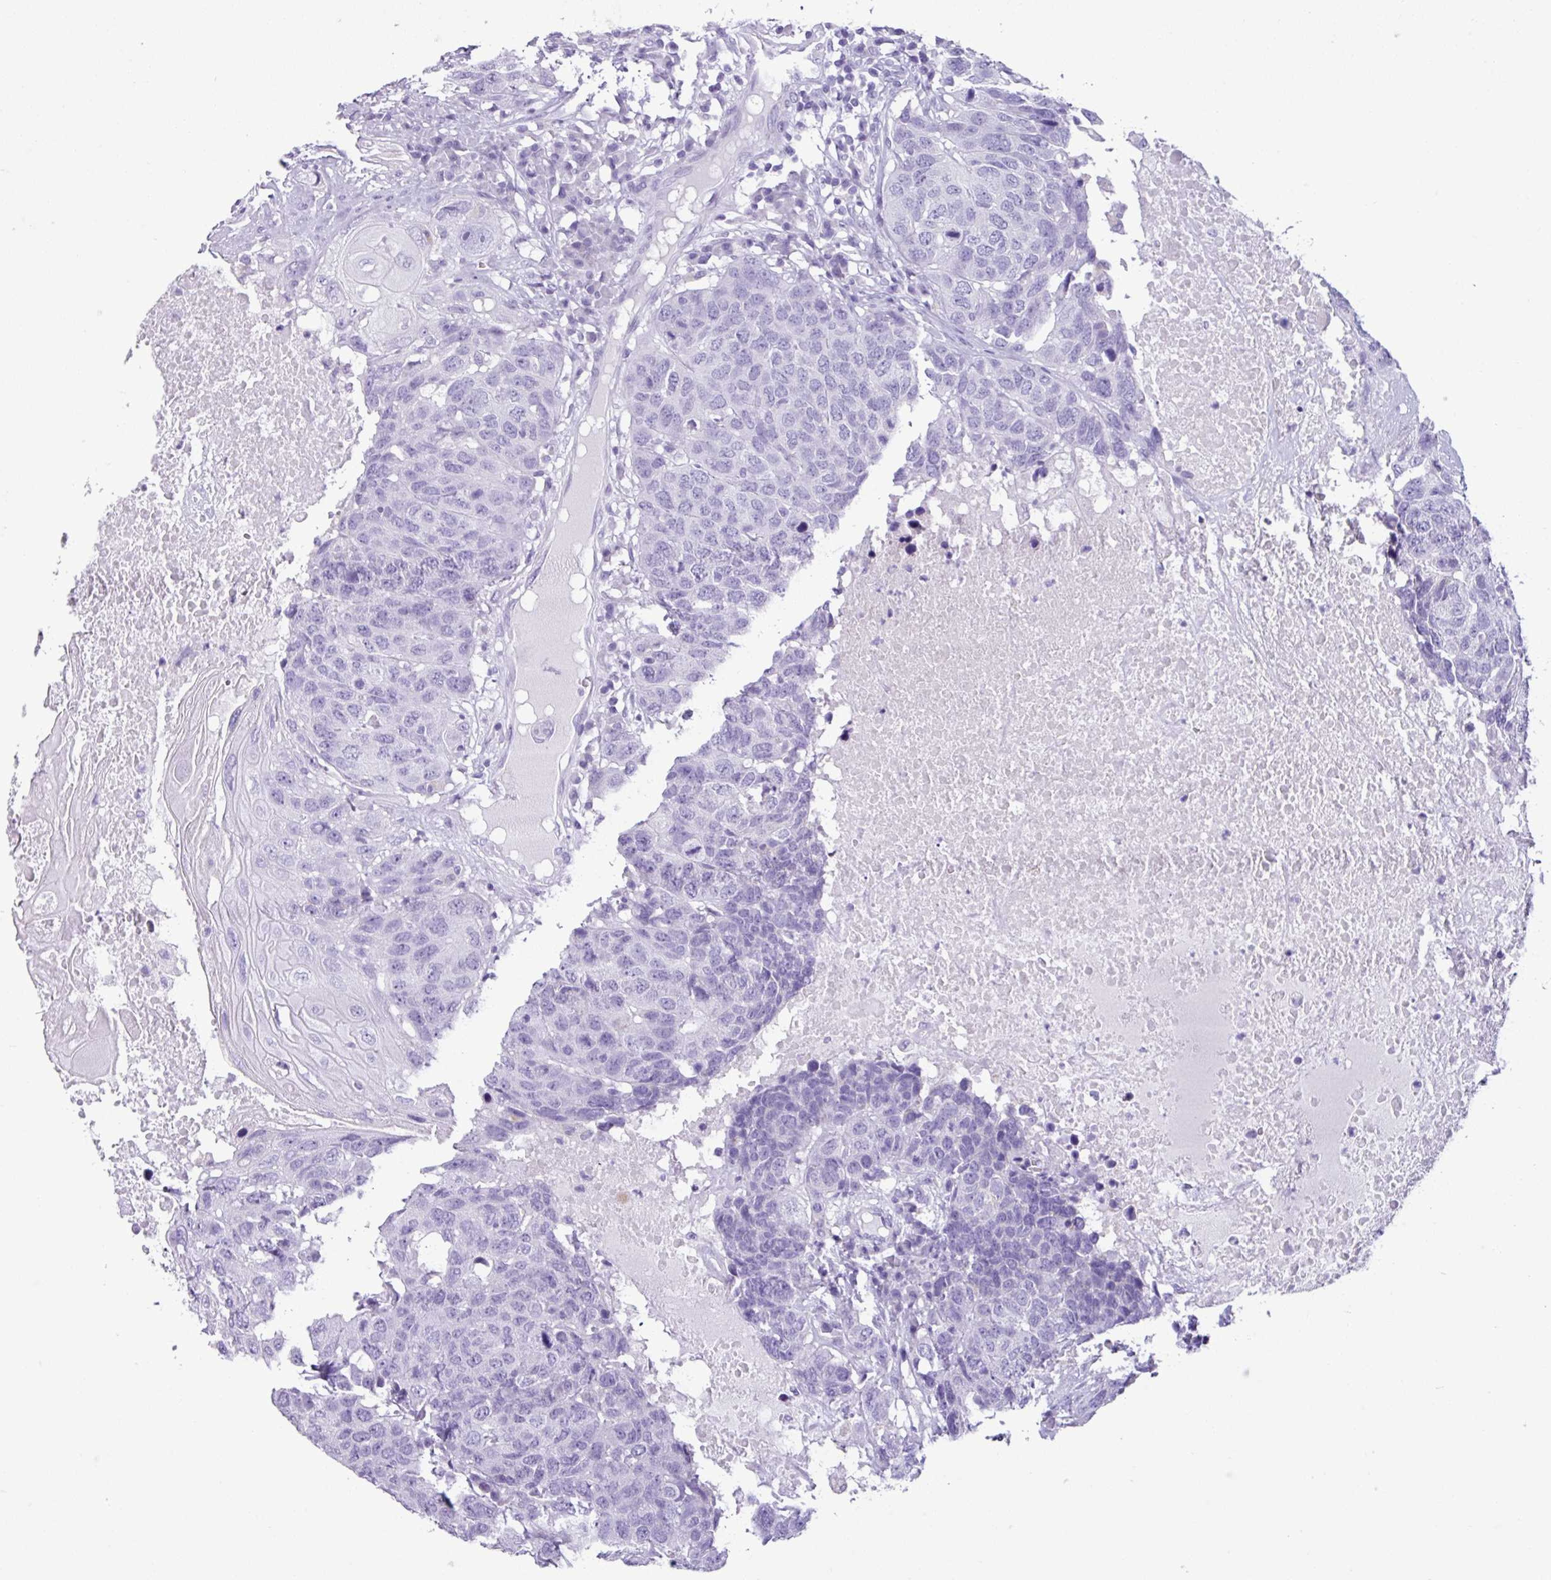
{"staining": {"intensity": "negative", "quantity": "none", "location": "none"}, "tissue": "head and neck cancer", "cell_type": "Tumor cells", "image_type": "cancer", "snomed": [{"axis": "morphology", "description": "Squamous cell carcinoma, NOS"}, {"axis": "topography", "description": "Head-Neck"}], "caption": "DAB (3,3'-diaminobenzidine) immunohistochemical staining of human squamous cell carcinoma (head and neck) shows no significant staining in tumor cells. (DAB immunohistochemistry (IHC) with hematoxylin counter stain).", "gene": "AGO3", "patient": {"sex": "male", "age": 66}}